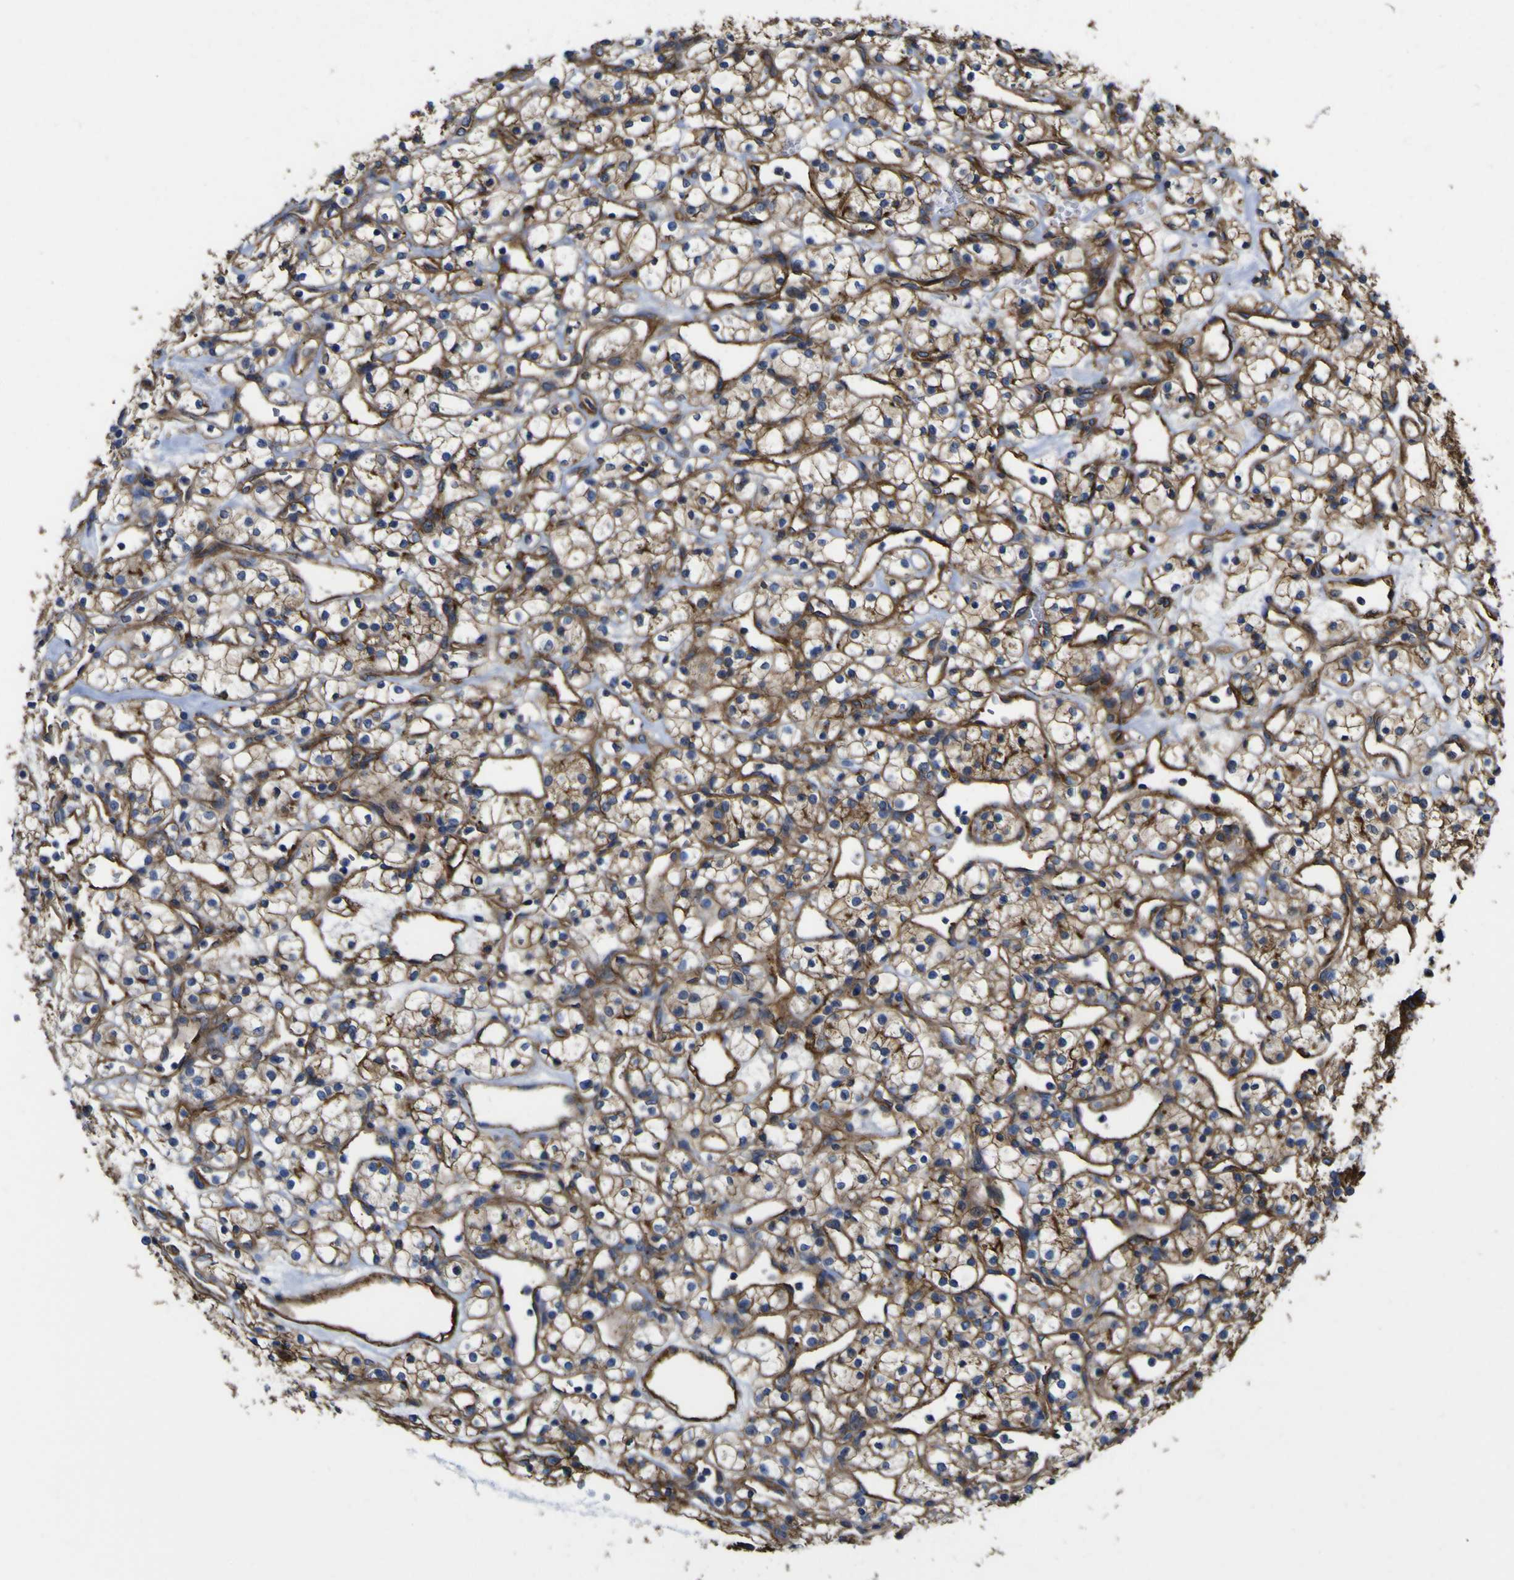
{"staining": {"intensity": "moderate", "quantity": ">75%", "location": "cytoplasmic/membranous"}, "tissue": "renal cancer", "cell_type": "Tumor cells", "image_type": "cancer", "snomed": [{"axis": "morphology", "description": "Adenocarcinoma, NOS"}, {"axis": "topography", "description": "Kidney"}], "caption": "Adenocarcinoma (renal) was stained to show a protein in brown. There is medium levels of moderate cytoplasmic/membranous expression in approximately >75% of tumor cells.", "gene": "CD151", "patient": {"sex": "female", "age": 60}}